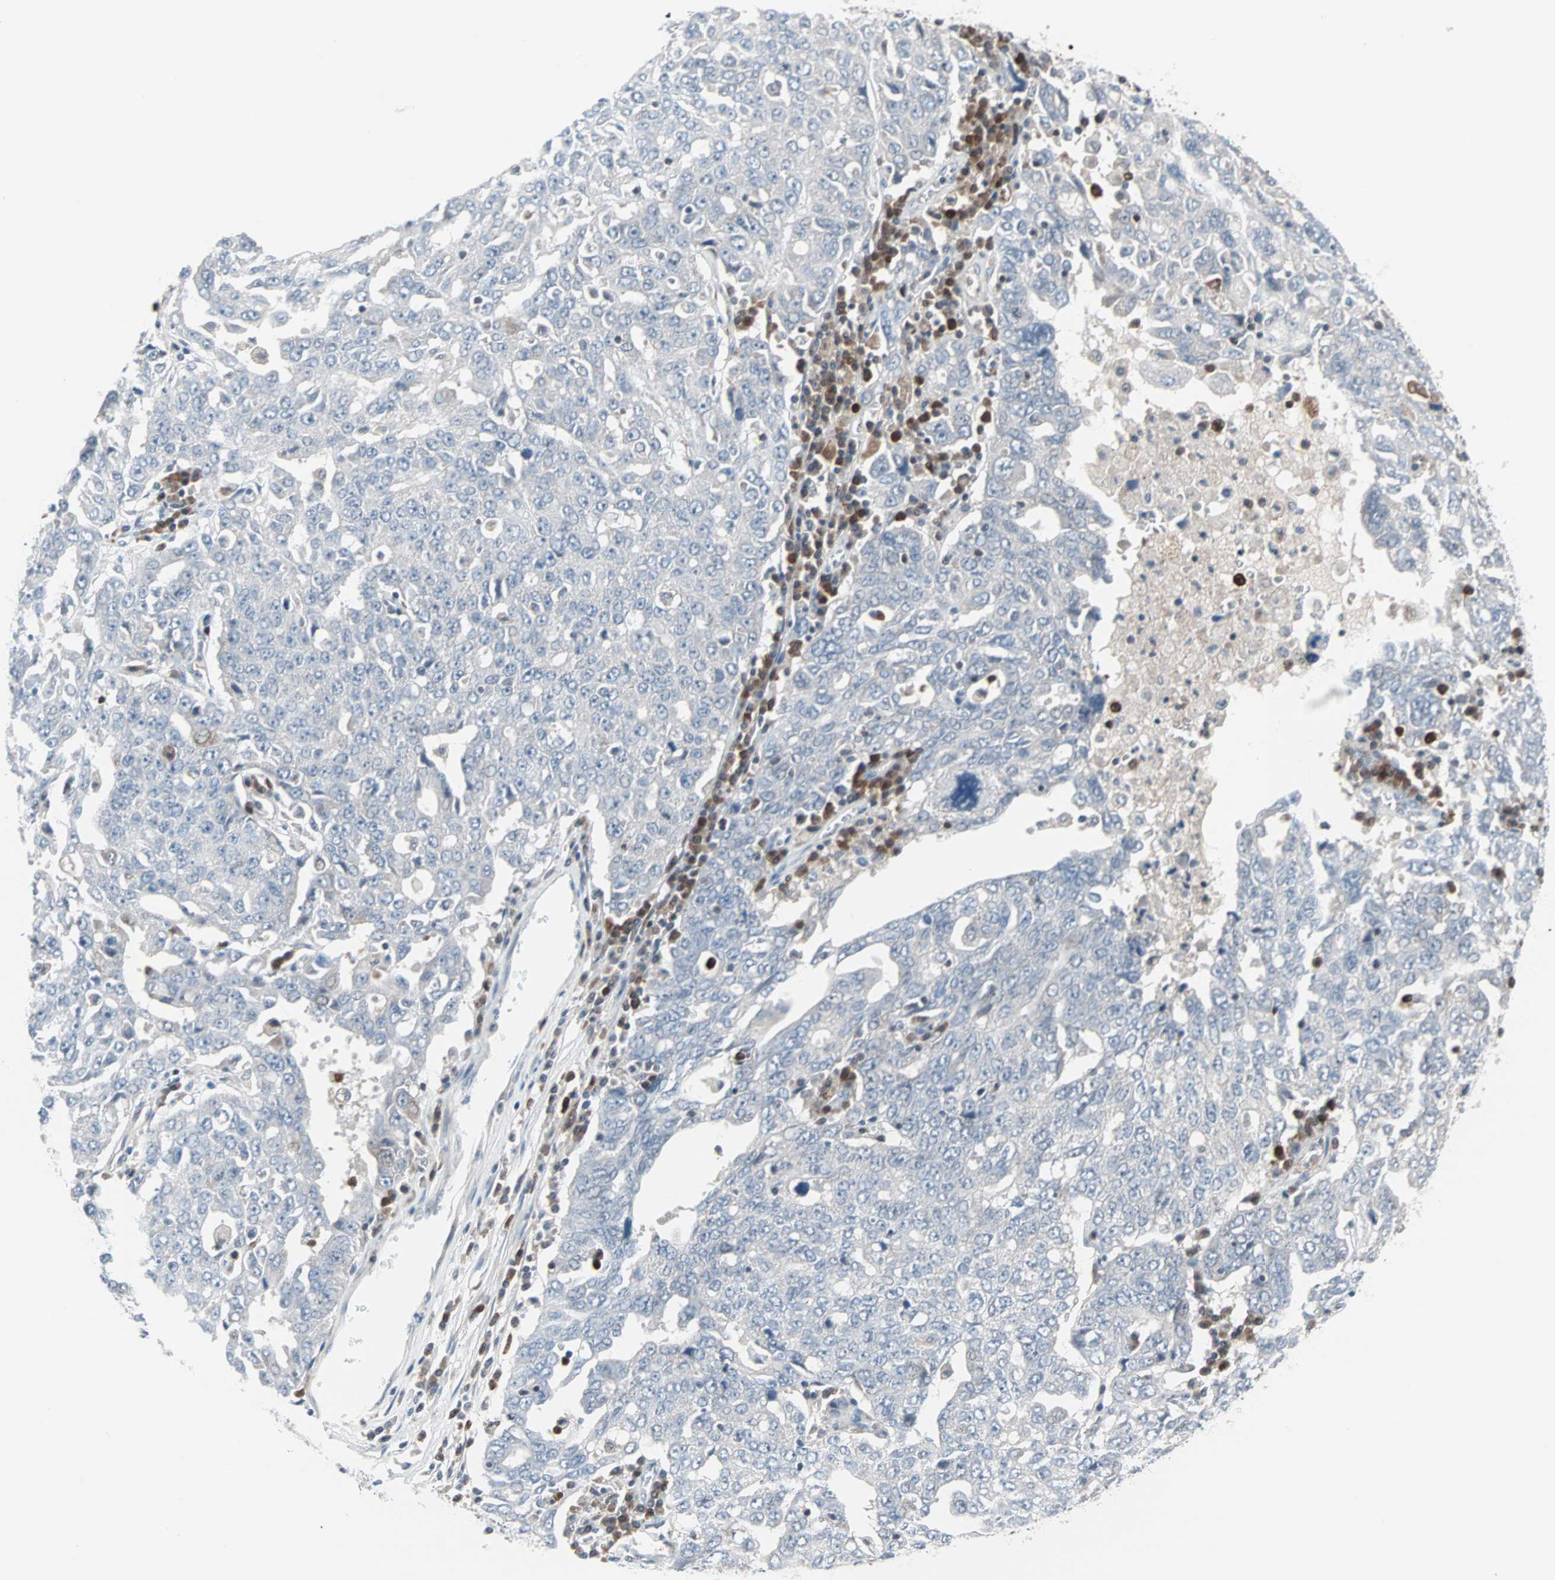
{"staining": {"intensity": "negative", "quantity": "none", "location": "none"}, "tissue": "ovarian cancer", "cell_type": "Tumor cells", "image_type": "cancer", "snomed": [{"axis": "morphology", "description": "Carcinoma, endometroid"}, {"axis": "topography", "description": "Ovary"}], "caption": "Protein analysis of ovarian endometroid carcinoma demonstrates no significant positivity in tumor cells.", "gene": "CASP3", "patient": {"sex": "female", "age": 62}}